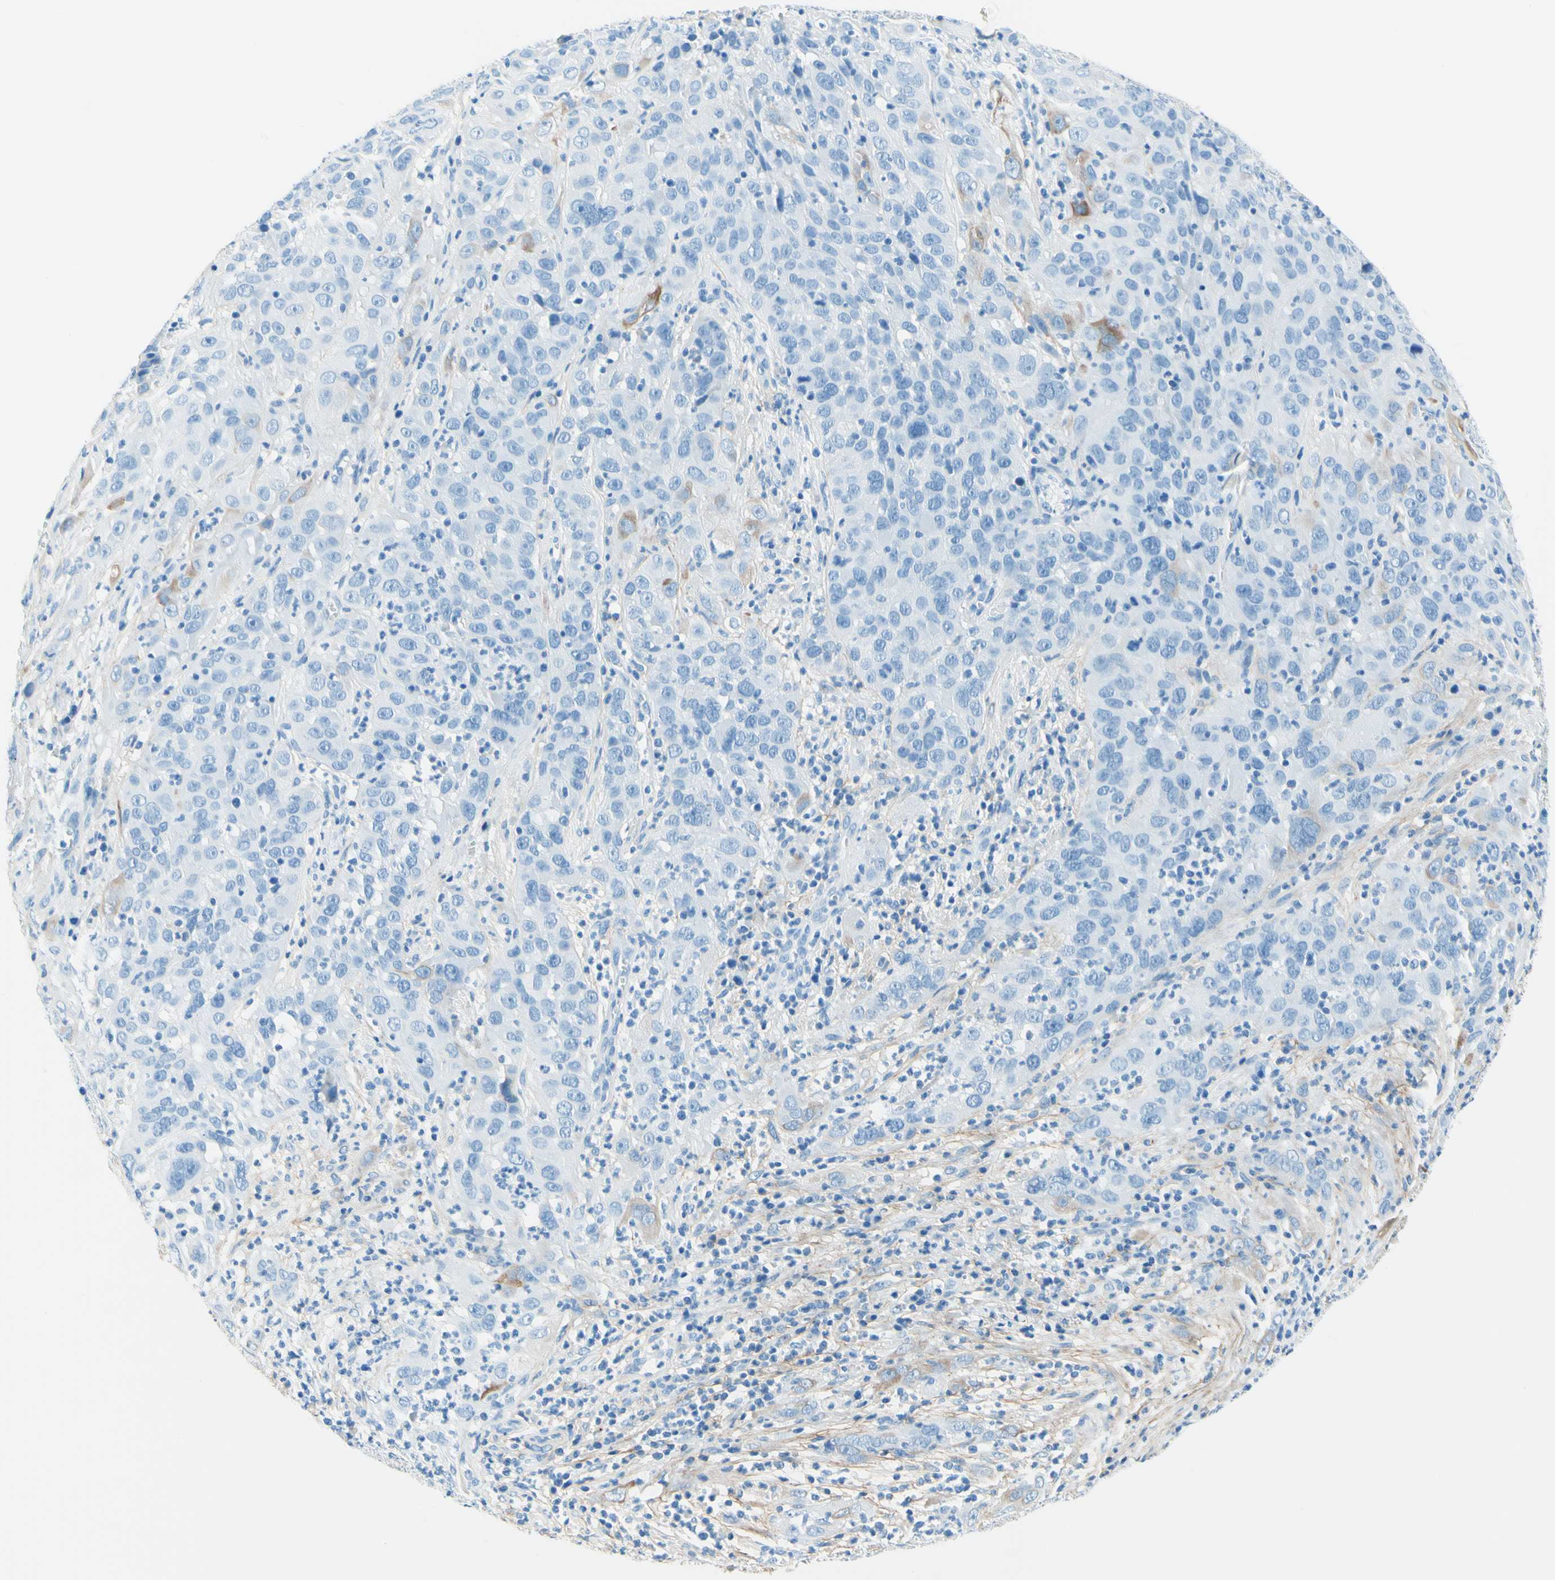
{"staining": {"intensity": "negative", "quantity": "none", "location": "none"}, "tissue": "cervical cancer", "cell_type": "Tumor cells", "image_type": "cancer", "snomed": [{"axis": "morphology", "description": "Squamous cell carcinoma, NOS"}, {"axis": "topography", "description": "Cervix"}], "caption": "Immunohistochemistry (IHC) of human squamous cell carcinoma (cervical) displays no staining in tumor cells.", "gene": "MFAP5", "patient": {"sex": "female", "age": 32}}